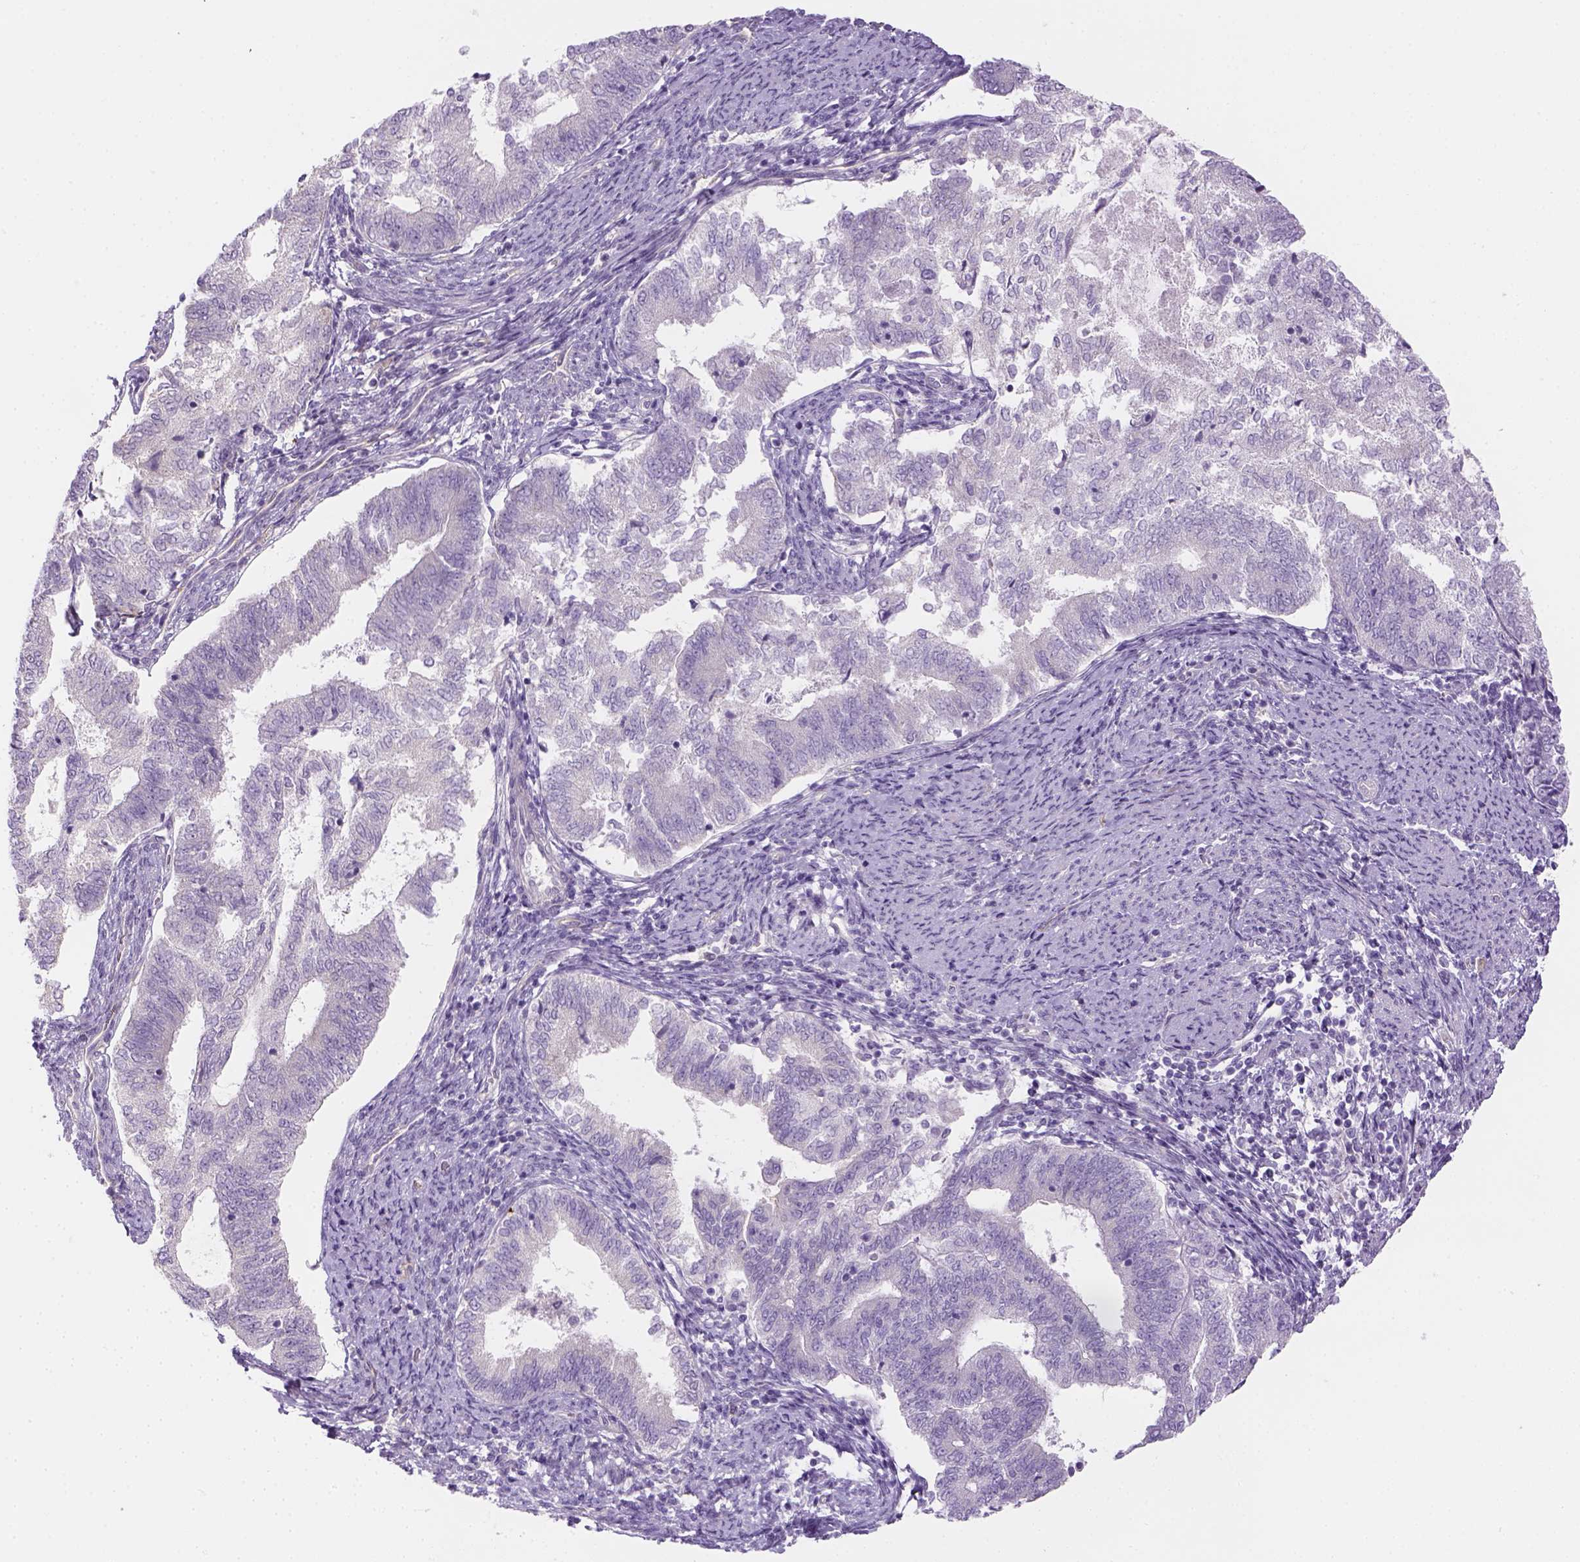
{"staining": {"intensity": "negative", "quantity": "none", "location": "none"}, "tissue": "endometrial cancer", "cell_type": "Tumor cells", "image_type": "cancer", "snomed": [{"axis": "morphology", "description": "Adenocarcinoma, NOS"}, {"axis": "topography", "description": "Endometrium"}], "caption": "Immunohistochemistry image of neoplastic tissue: human adenocarcinoma (endometrial) stained with DAB (3,3'-diaminobenzidine) demonstrates no significant protein positivity in tumor cells.", "gene": "CACNB1", "patient": {"sex": "female", "age": 65}}